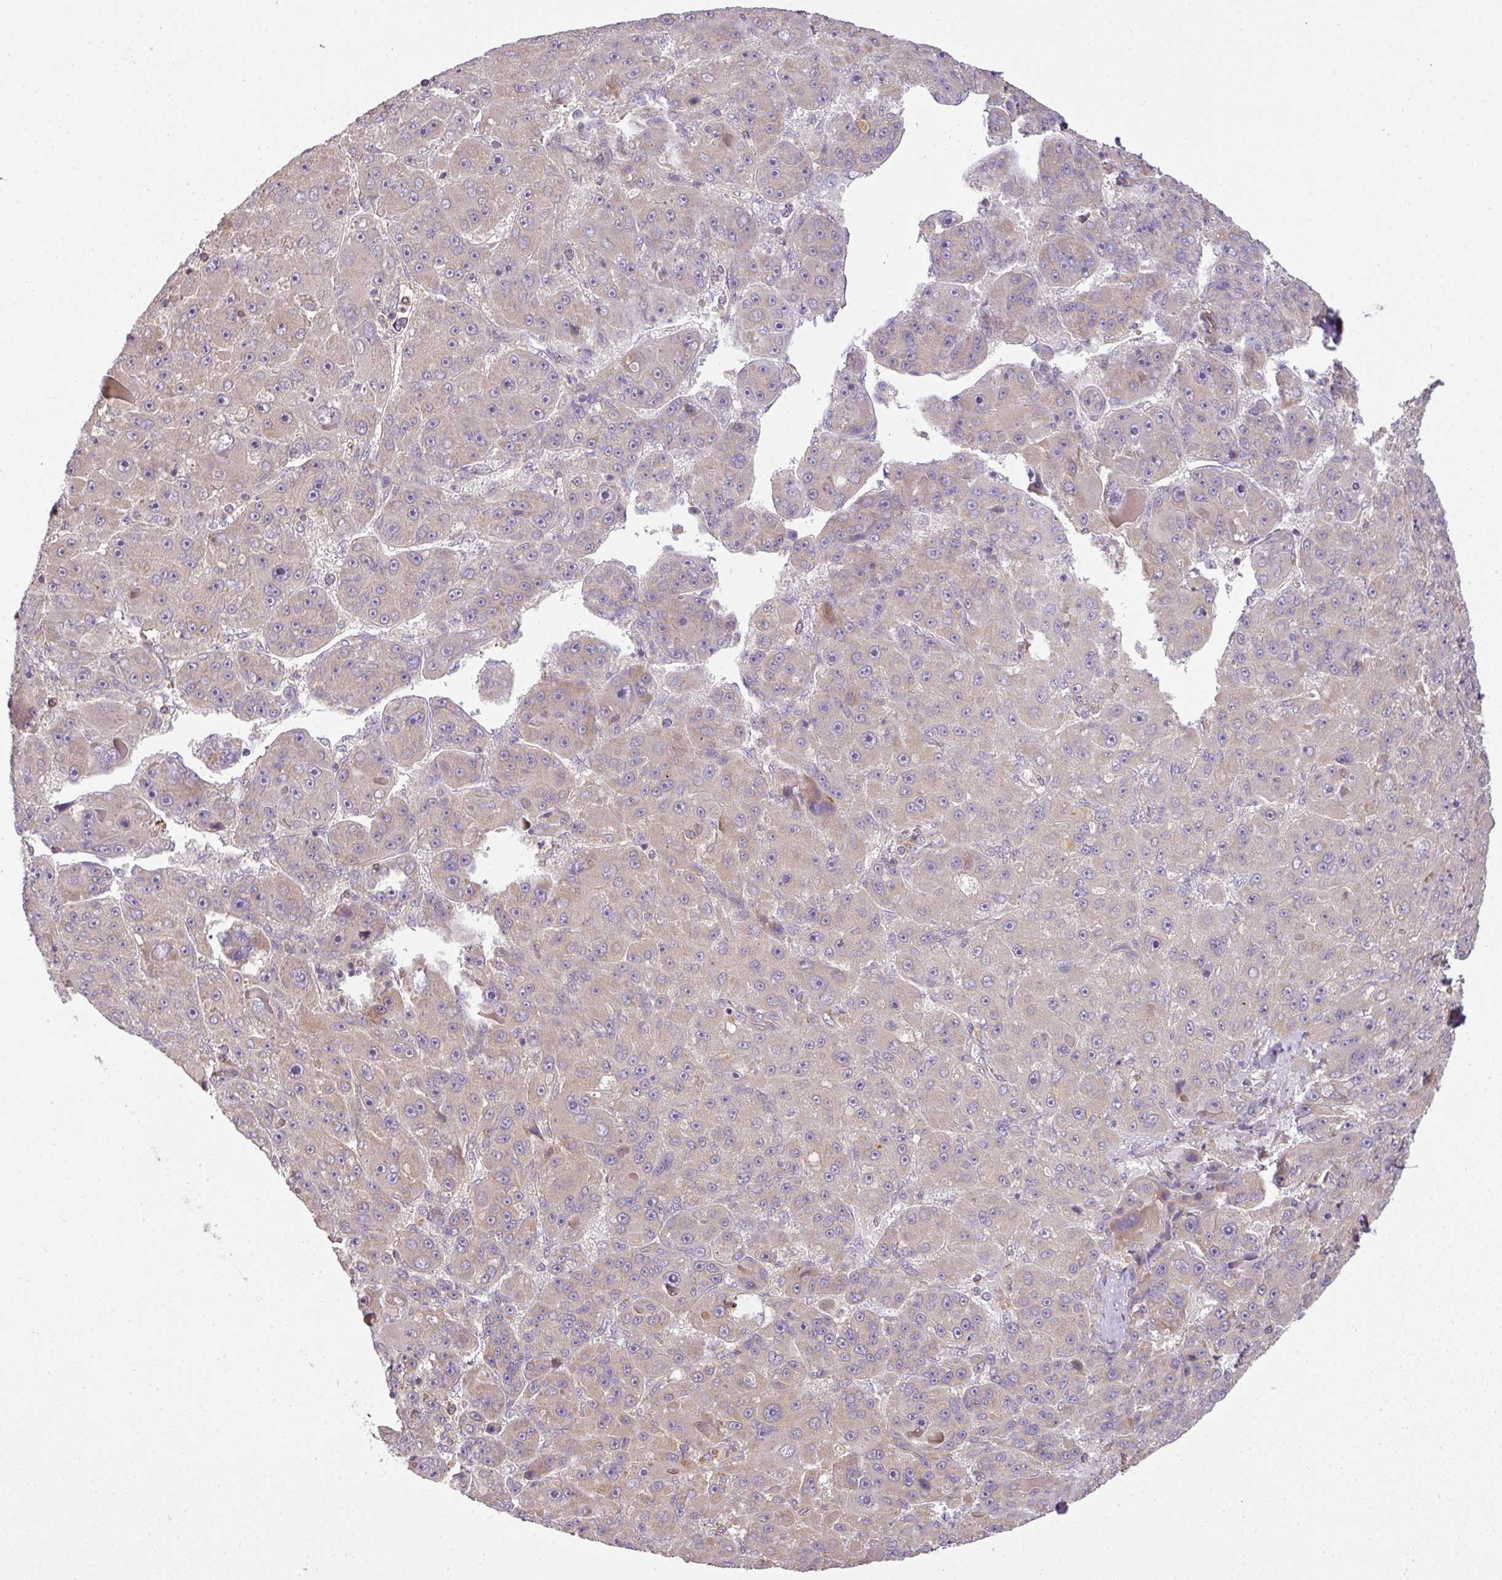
{"staining": {"intensity": "weak", "quantity": "<25%", "location": "cytoplasmic/membranous"}, "tissue": "liver cancer", "cell_type": "Tumor cells", "image_type": "cancer", "snomed": [{"axis": "morphology", "description": "Carcinoma, Hepatocellular, NOS"}, {"axis": "topography", "description": "Liver"}], "caption": "This is a photomicrograph of IHC staining of liver hepatocellular carcinoma, which shows no expression in tumor cells. (DAB immunohistochemistry (IHC) with hematoxylin counter stain).", "gene": "TCL1B", "patient": {"sex": "male", "age": 76}}